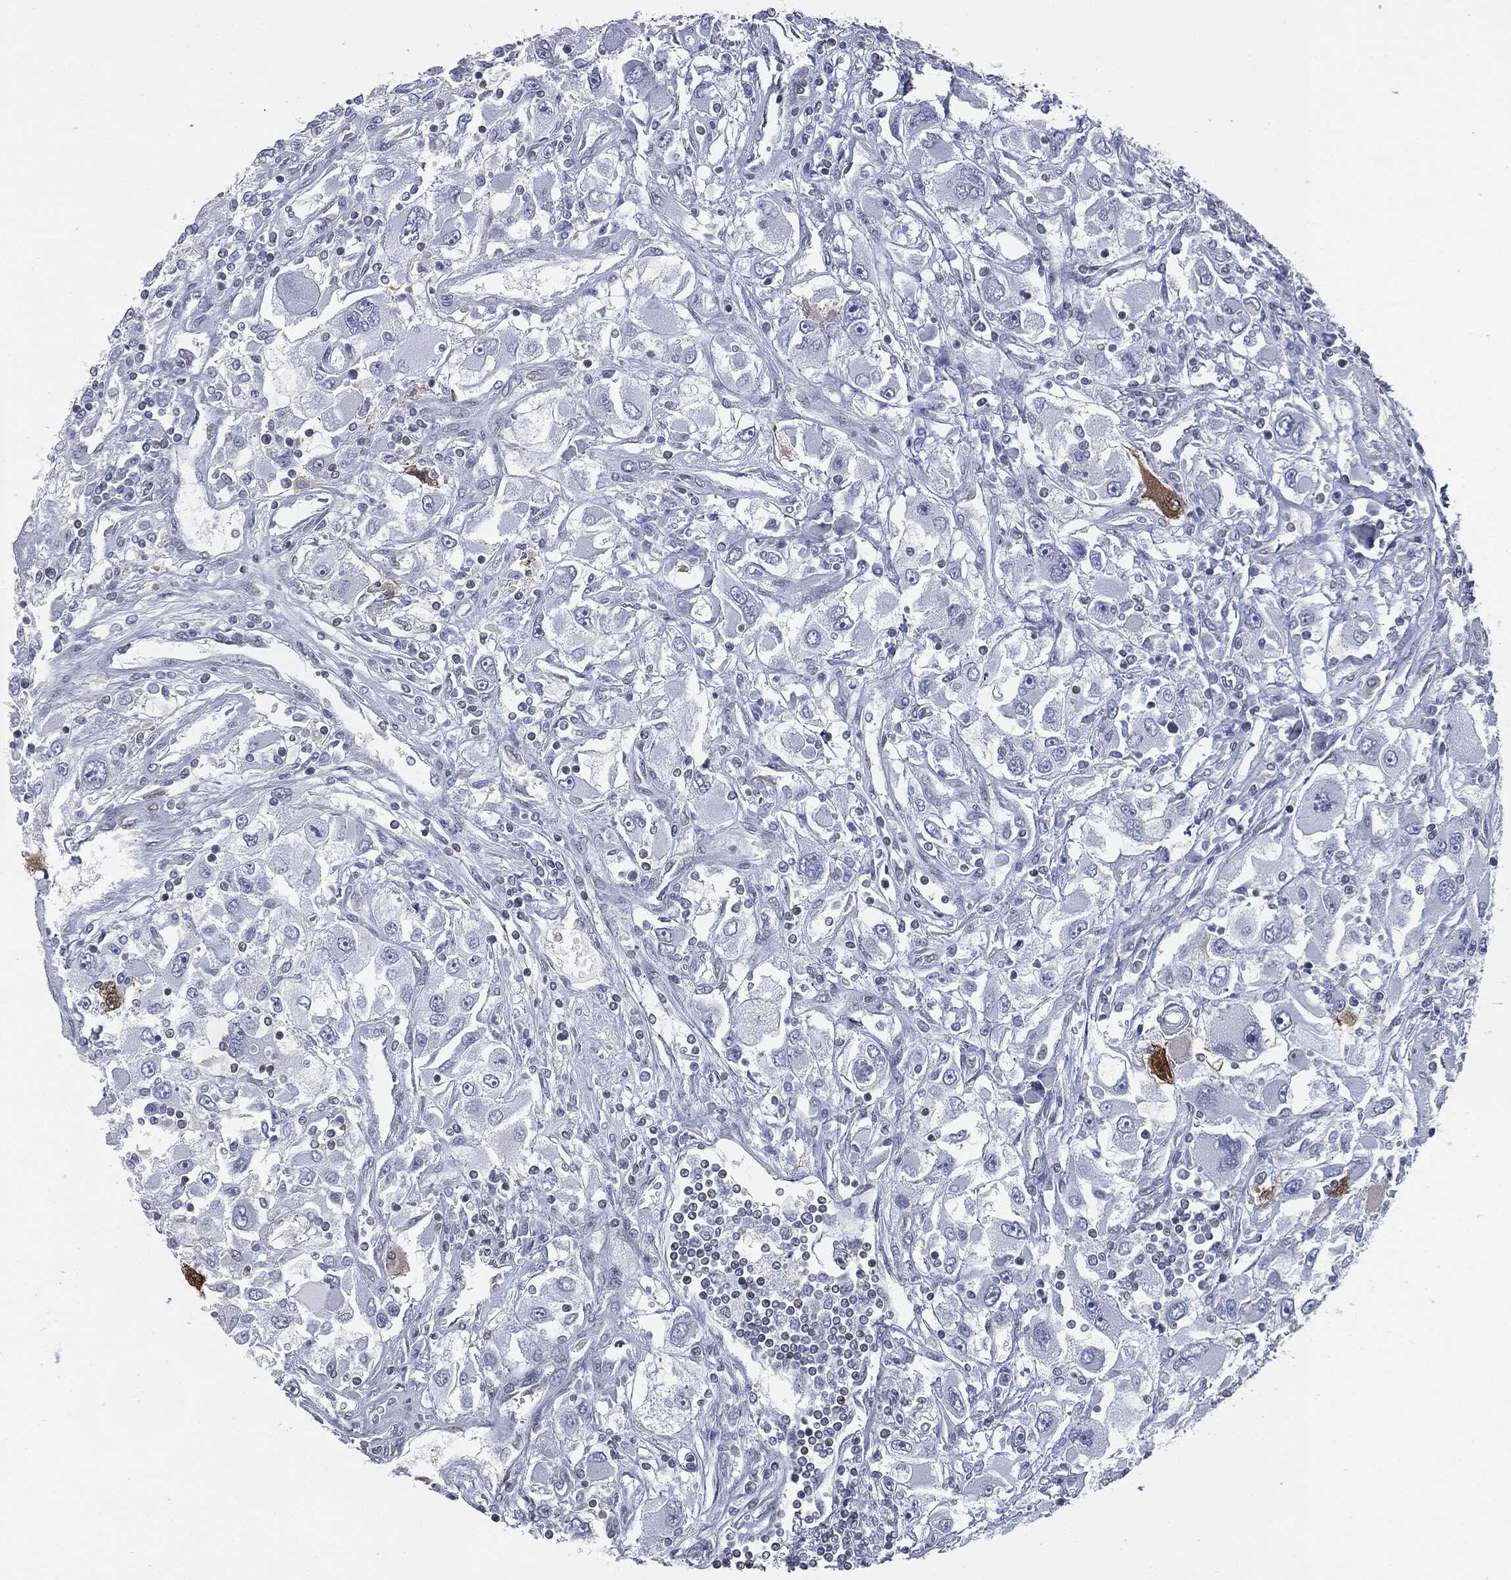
{"staining": {"intensity": "strong", "quantity": "<25%", "location": "cytoplasmic/membranous"}, "tissue": "renal cancer", "cell_type": "Tumor cells", "image_type": "cancer", "snomed": [{"axis": "morphology", "description": "Adenocarcinoma, NOS"}, {"axis": "topography", "description": "Kidney"}], "caption": "Protein expression by immunohistochemistry demonstrates strong cytoplasmic/membranous positivity in about <25% of tumor cells in adenocarcinoma (renal). (brown staining indicates protein expression, while blue staining denotes nuclei).", "gene": "ALDOB", "patient": {"sex": "female", "age": 52}}